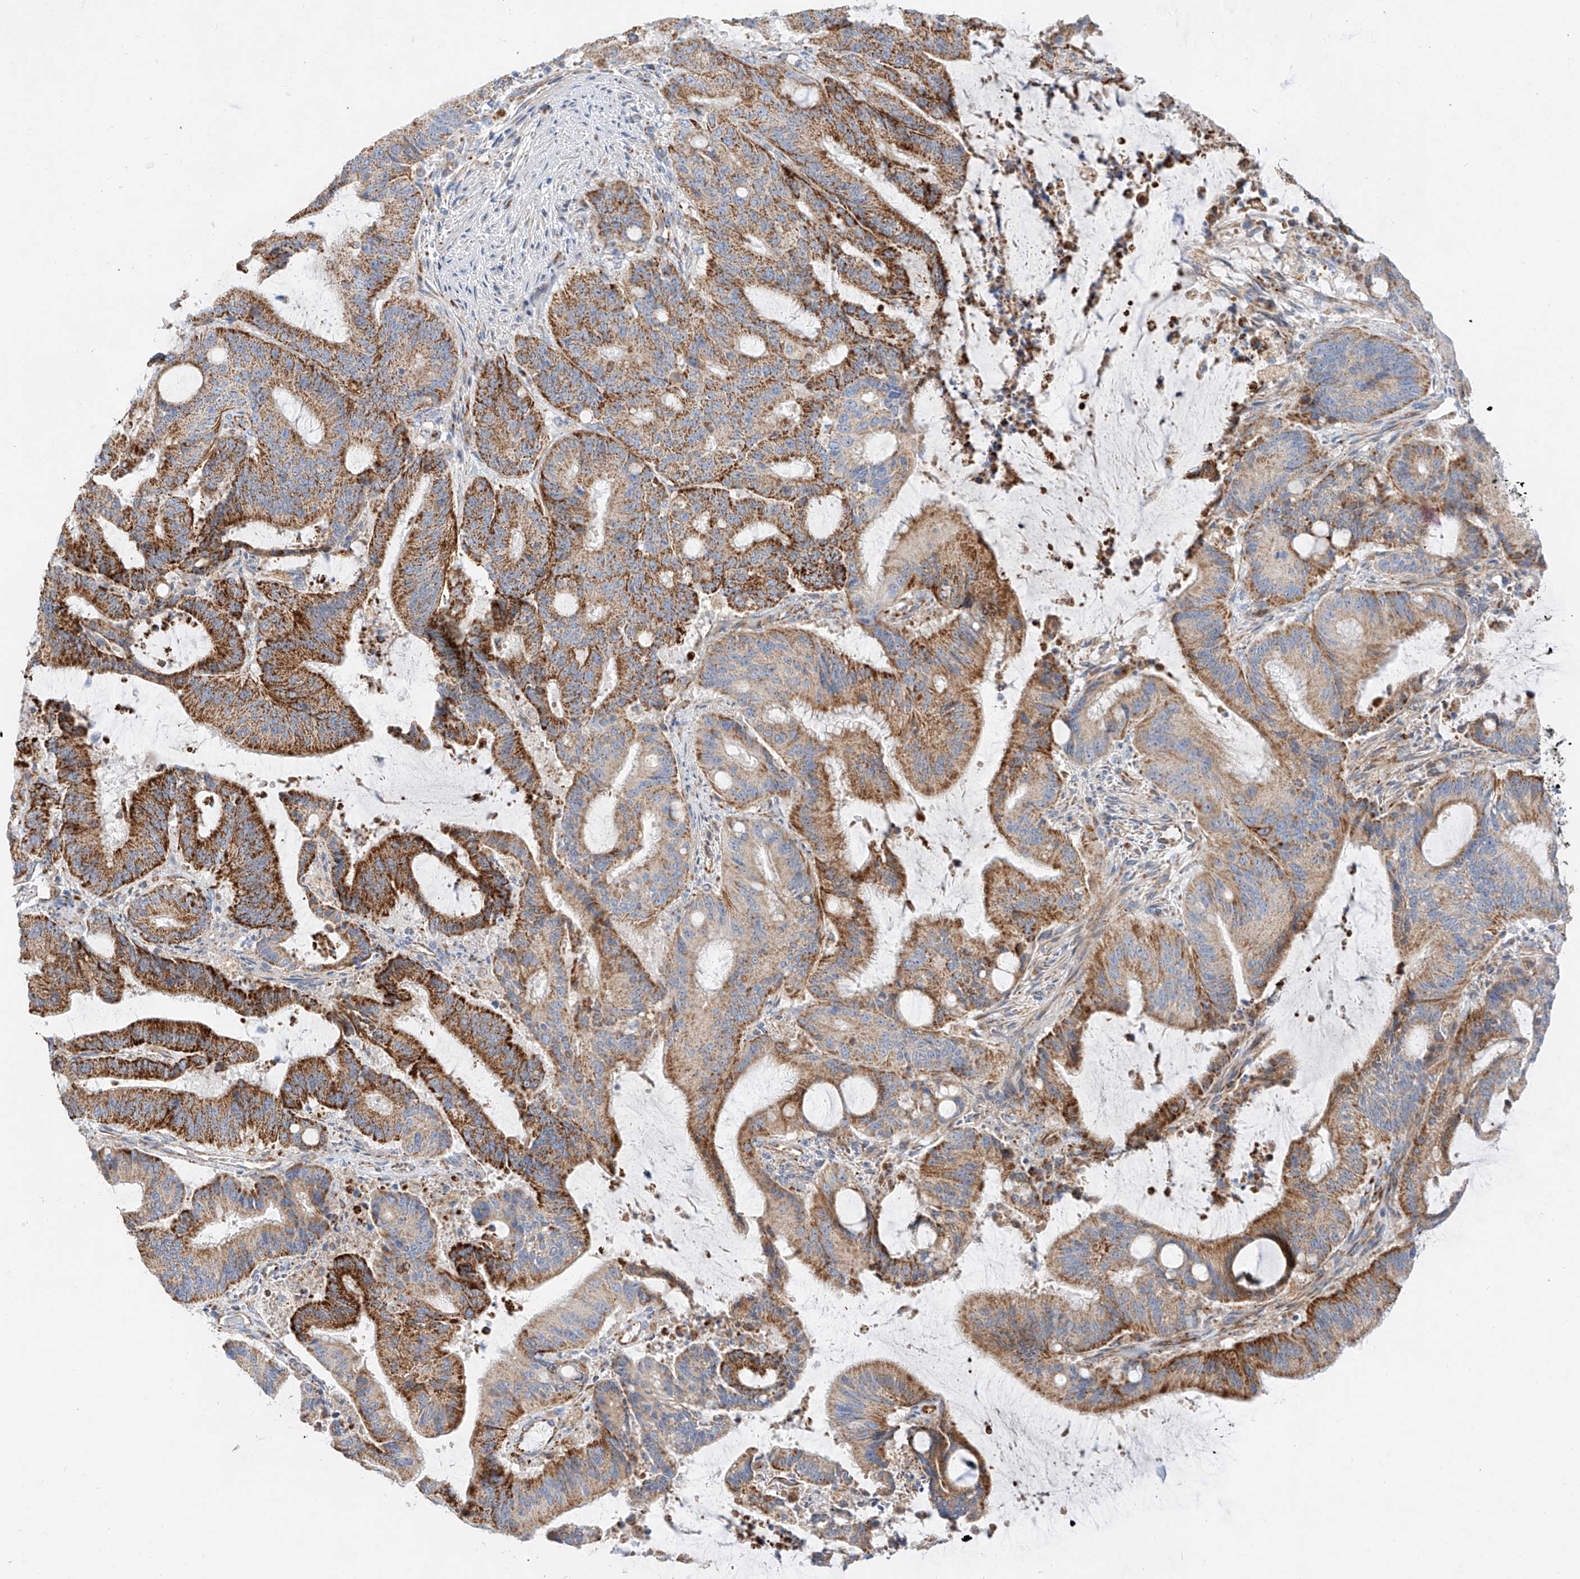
{"staining": {"intensity": "strong", "quantity": ">75%", "location": "cytoplasmic/membranous"}, "tissue": "liver cancer", "cell_type": "Tumor cells", "image_type": "cancer", "snomed": [{"axis": "morphology", "description": "Normal tissue, NOS"}, {"axis": "morphology", "description": "Cholangiocarcinoma"}, {"axis": "topography", "description": "Liver"}, {"axis": "topography", "description": "Peripheral nerve tissue"}], "caption": "Liver cancer was stained to show a protein in brown. There is high levels of strong cytoplasmic/membranous expression in approximately >75% of tumor cells. (Stains: DAB (3,3'-diaminobenzidine) in brown, nuclei in blue, Microscopy: brightfield microscopy at high magnification).", "gene": "CST9", "patient": {"sex": "female", "age": 73}}